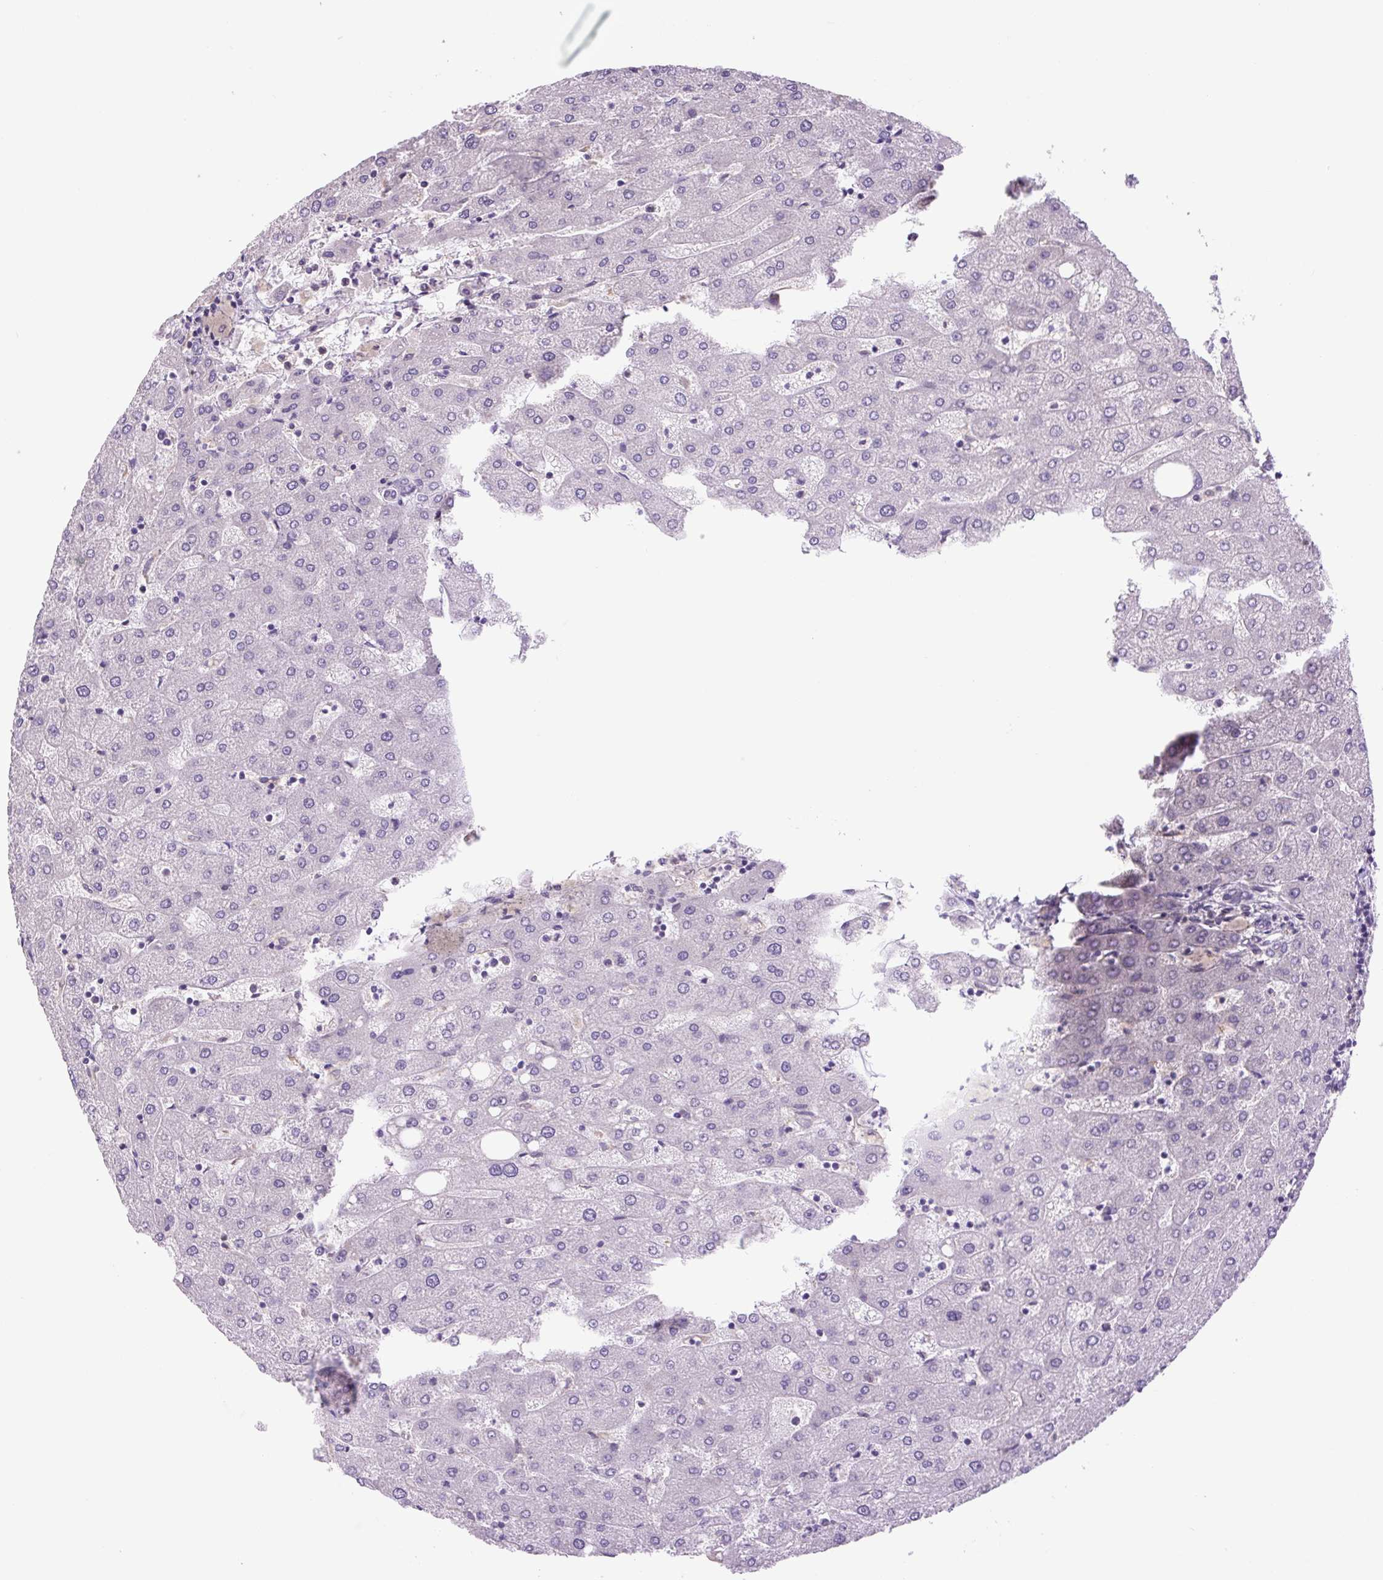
{"staining": {"intensity": "negative", "quantity": "none", "location": "none"}, "tissue": "liver", "cell_type": "Cholangiocytes", "image_type": "normal", "snomed": [{"axis": "morphology", "description": "Normal tissue, NOS"}, {"axis": "topography", "description": "Liver"}], "caption": "Immunohistochemistry (IHC) micrograph of normal liver: human liver stained with DAB (3,3'-diaminobenzidine) reveals no significant protein staining in cholangiocytes.", "gene": "PLA2G4A", "patient": {"sex": "male", "age": 67}}